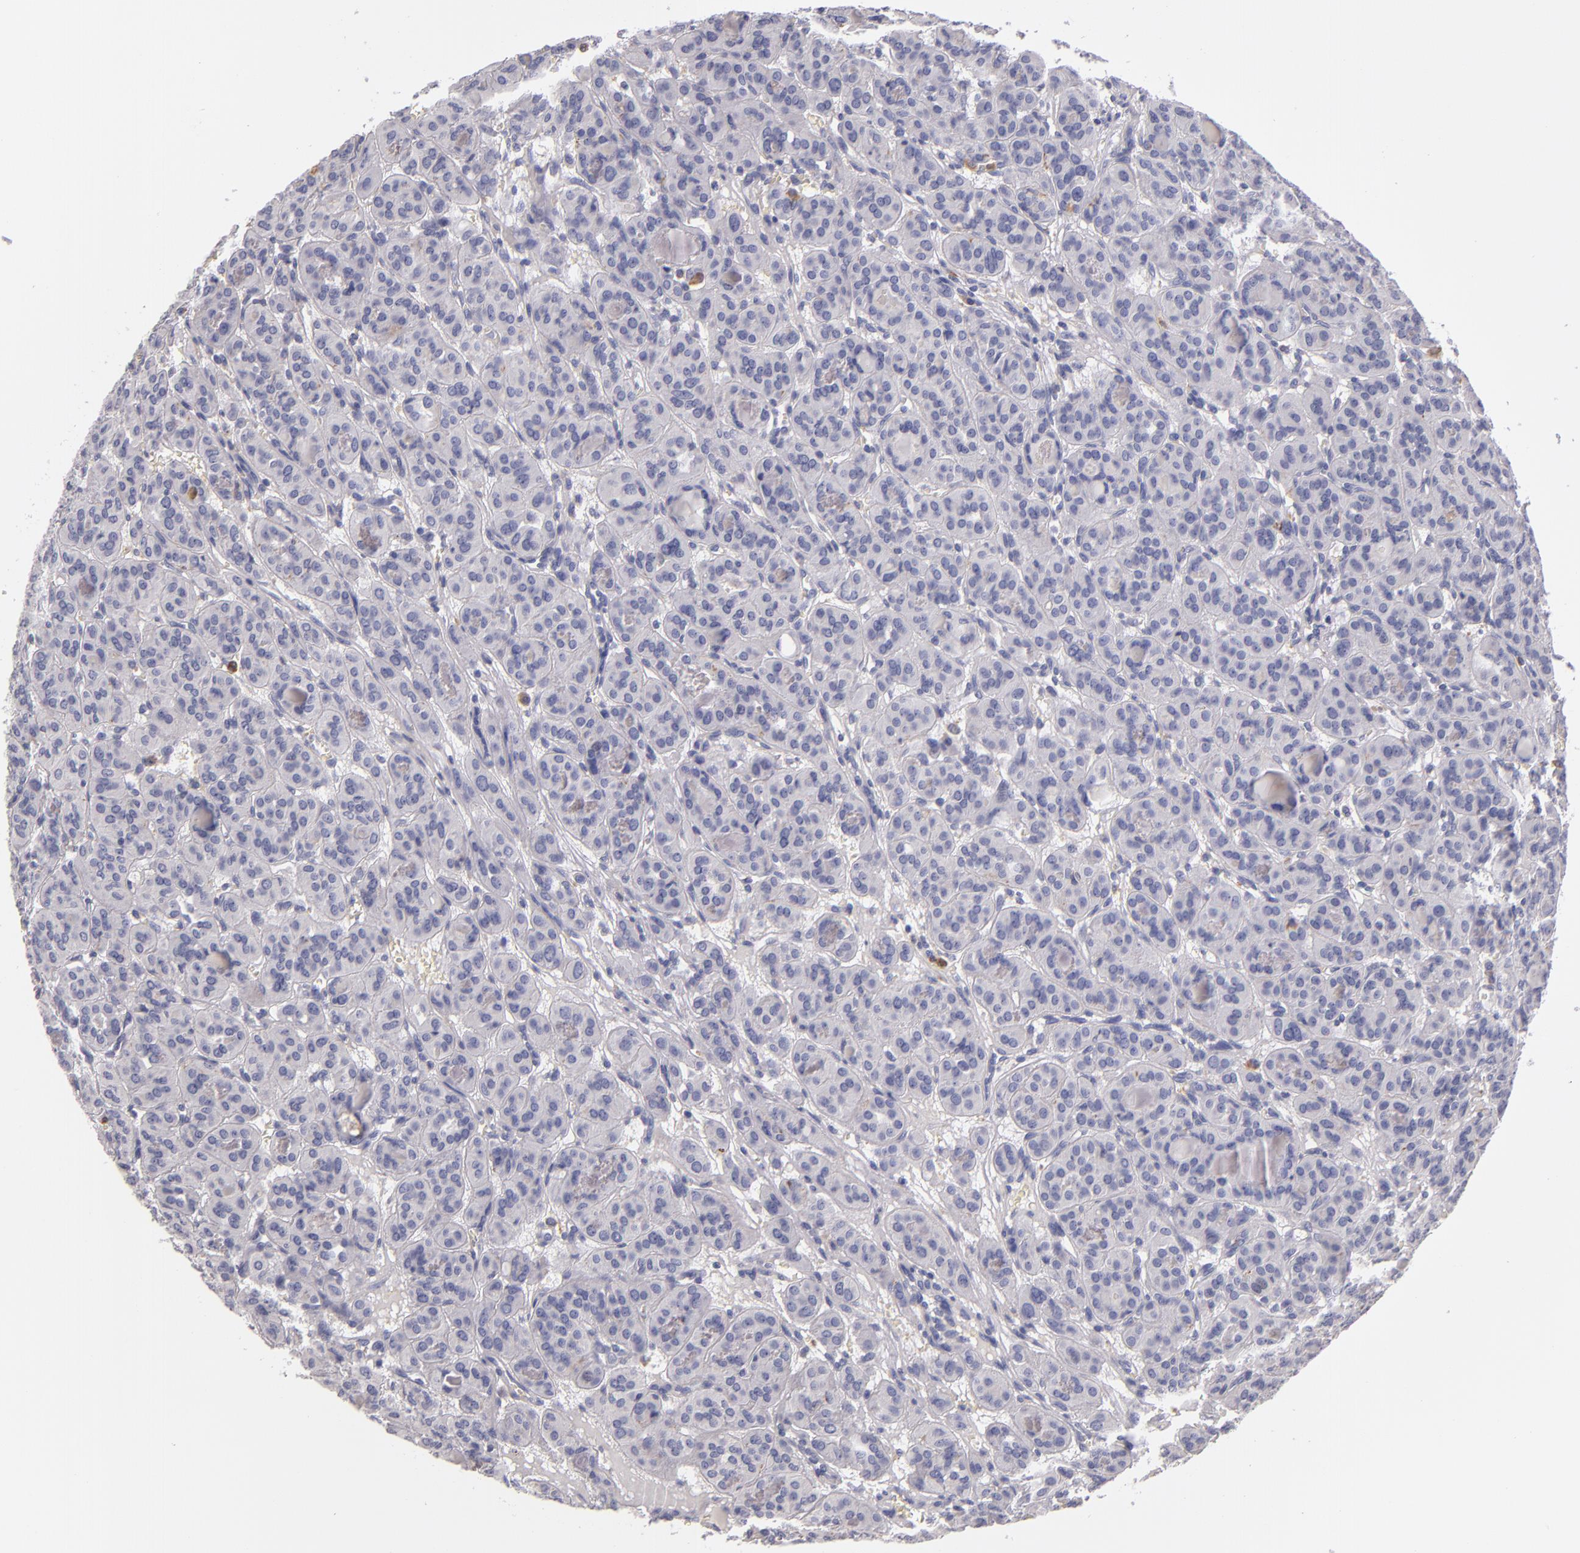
{"staining": {"intensity": "negative", "quantity": "none", "location": "none"}, "tissue": "thyroid cancer", "cell_type": "Tumor cells", "image_type": "cancer", "snomed": [{"axis": "morphology", "description": "Follicular adenoma carcinoma, NOS"}, {"axis": "topography", "description": "Thyroid gland"}], "caption": "Immunohistochemistry photomicrograph of thyroid follicular adenoma carcinoma stained for a protein (brown), which displays no expression in tumor cells. The staining is performed using DAB (3,3'-diaminobenzidine) brown chromogen with nuclei counter-stained in using hematoxylin.", "gene": "TLR8", "patient": {"sex": "female", "age": 71}}